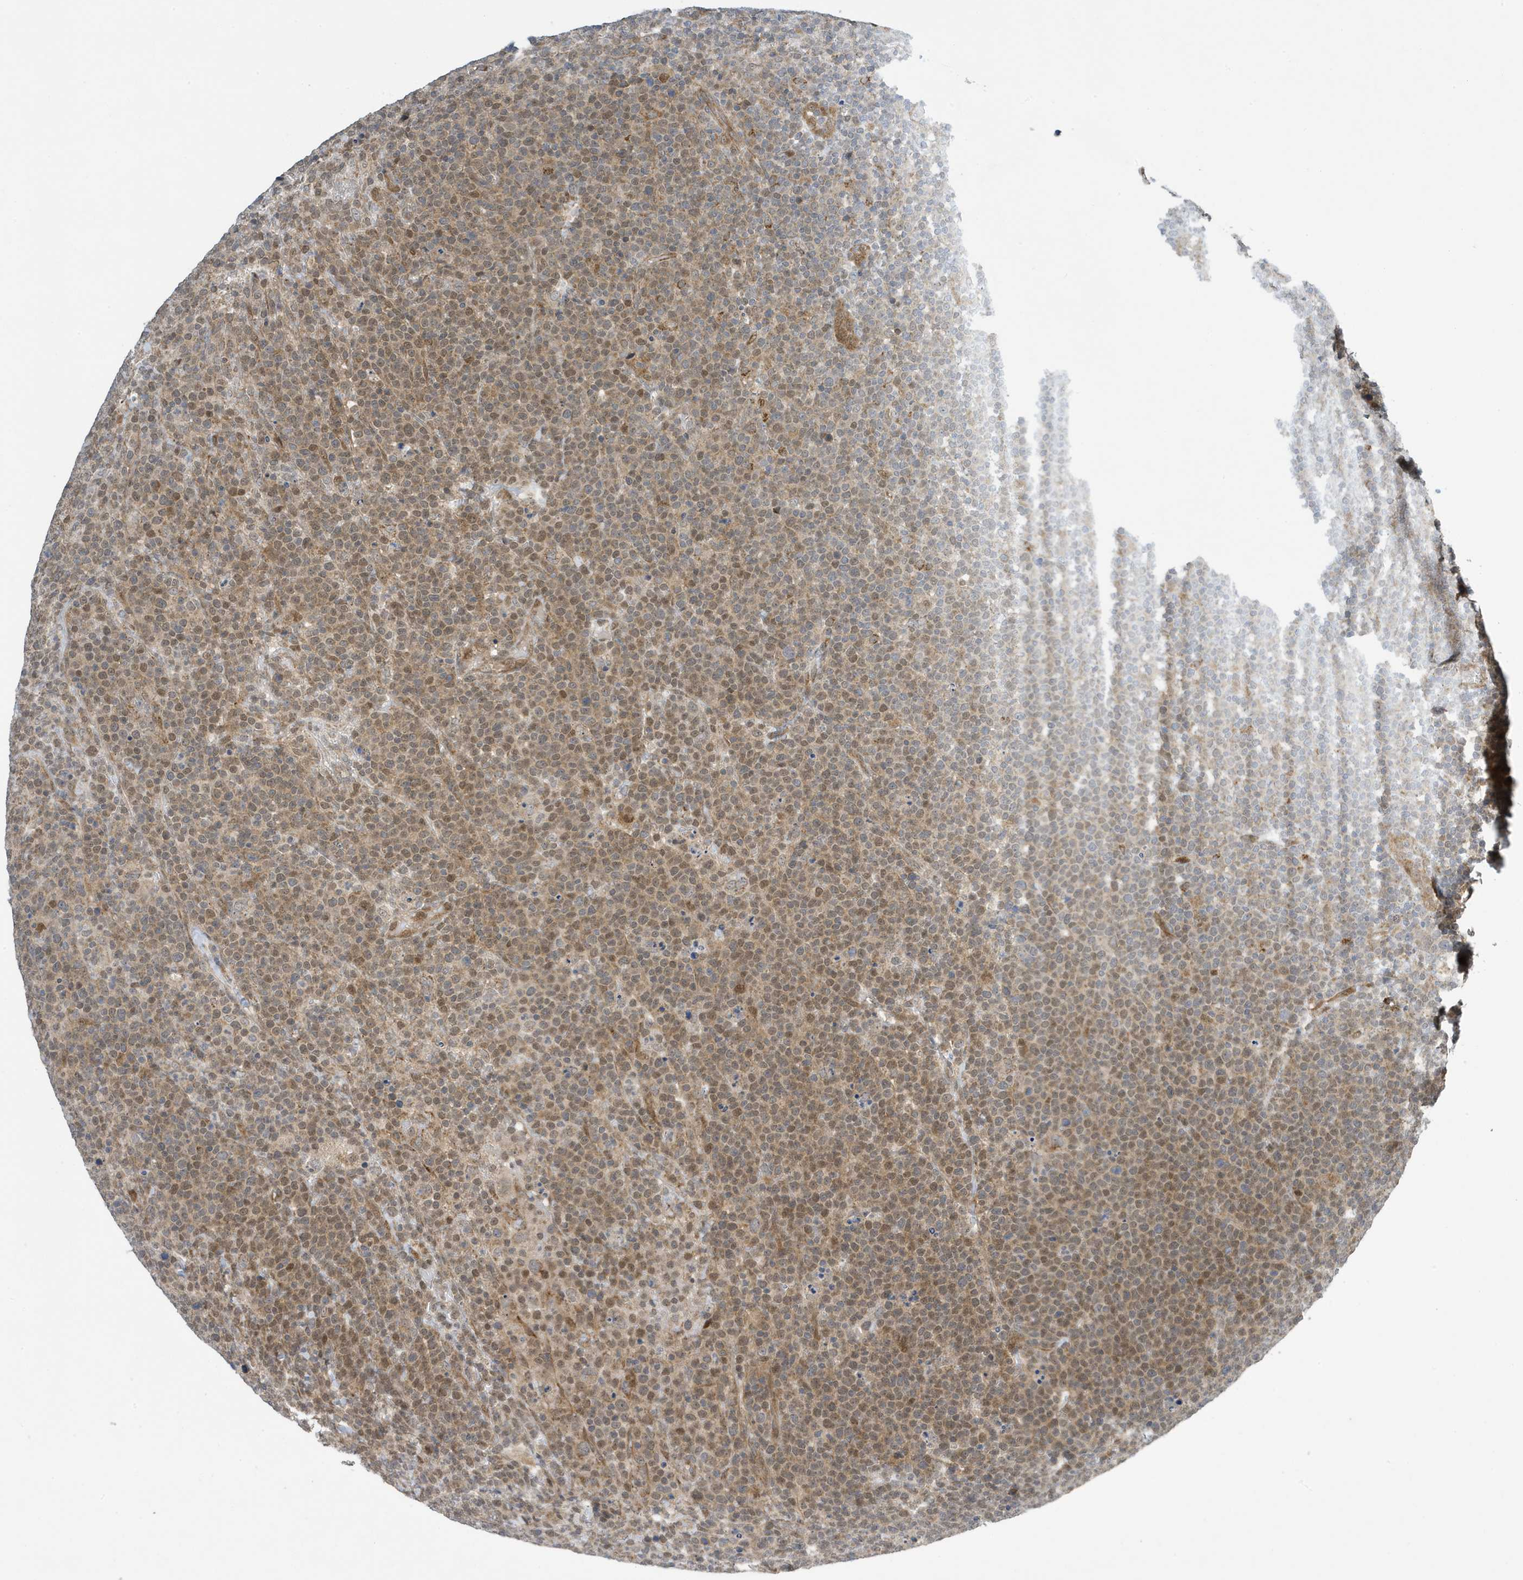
{"staining": {"intensity": "moderate", "quantity": ">75%", "location": "cytoplasmic/membranous"}, "tissue": "lymphoma", "cell_type": "Tumor cells", "image_type": "cancer", "snomed": [{"axis": "morphology", "description": "Malignant lymphoma, non-Hodgkin's type, High grade"}, {"axis": "topography", "description": "Lymph node"}], "caption": "High-grade malignant lymphoma, non-Hodgkin's type stained with a protein marker displays moderate staining in tumor cells.", "gene": "NCOA7", "patient": {"sex": "male", "age": 61}}